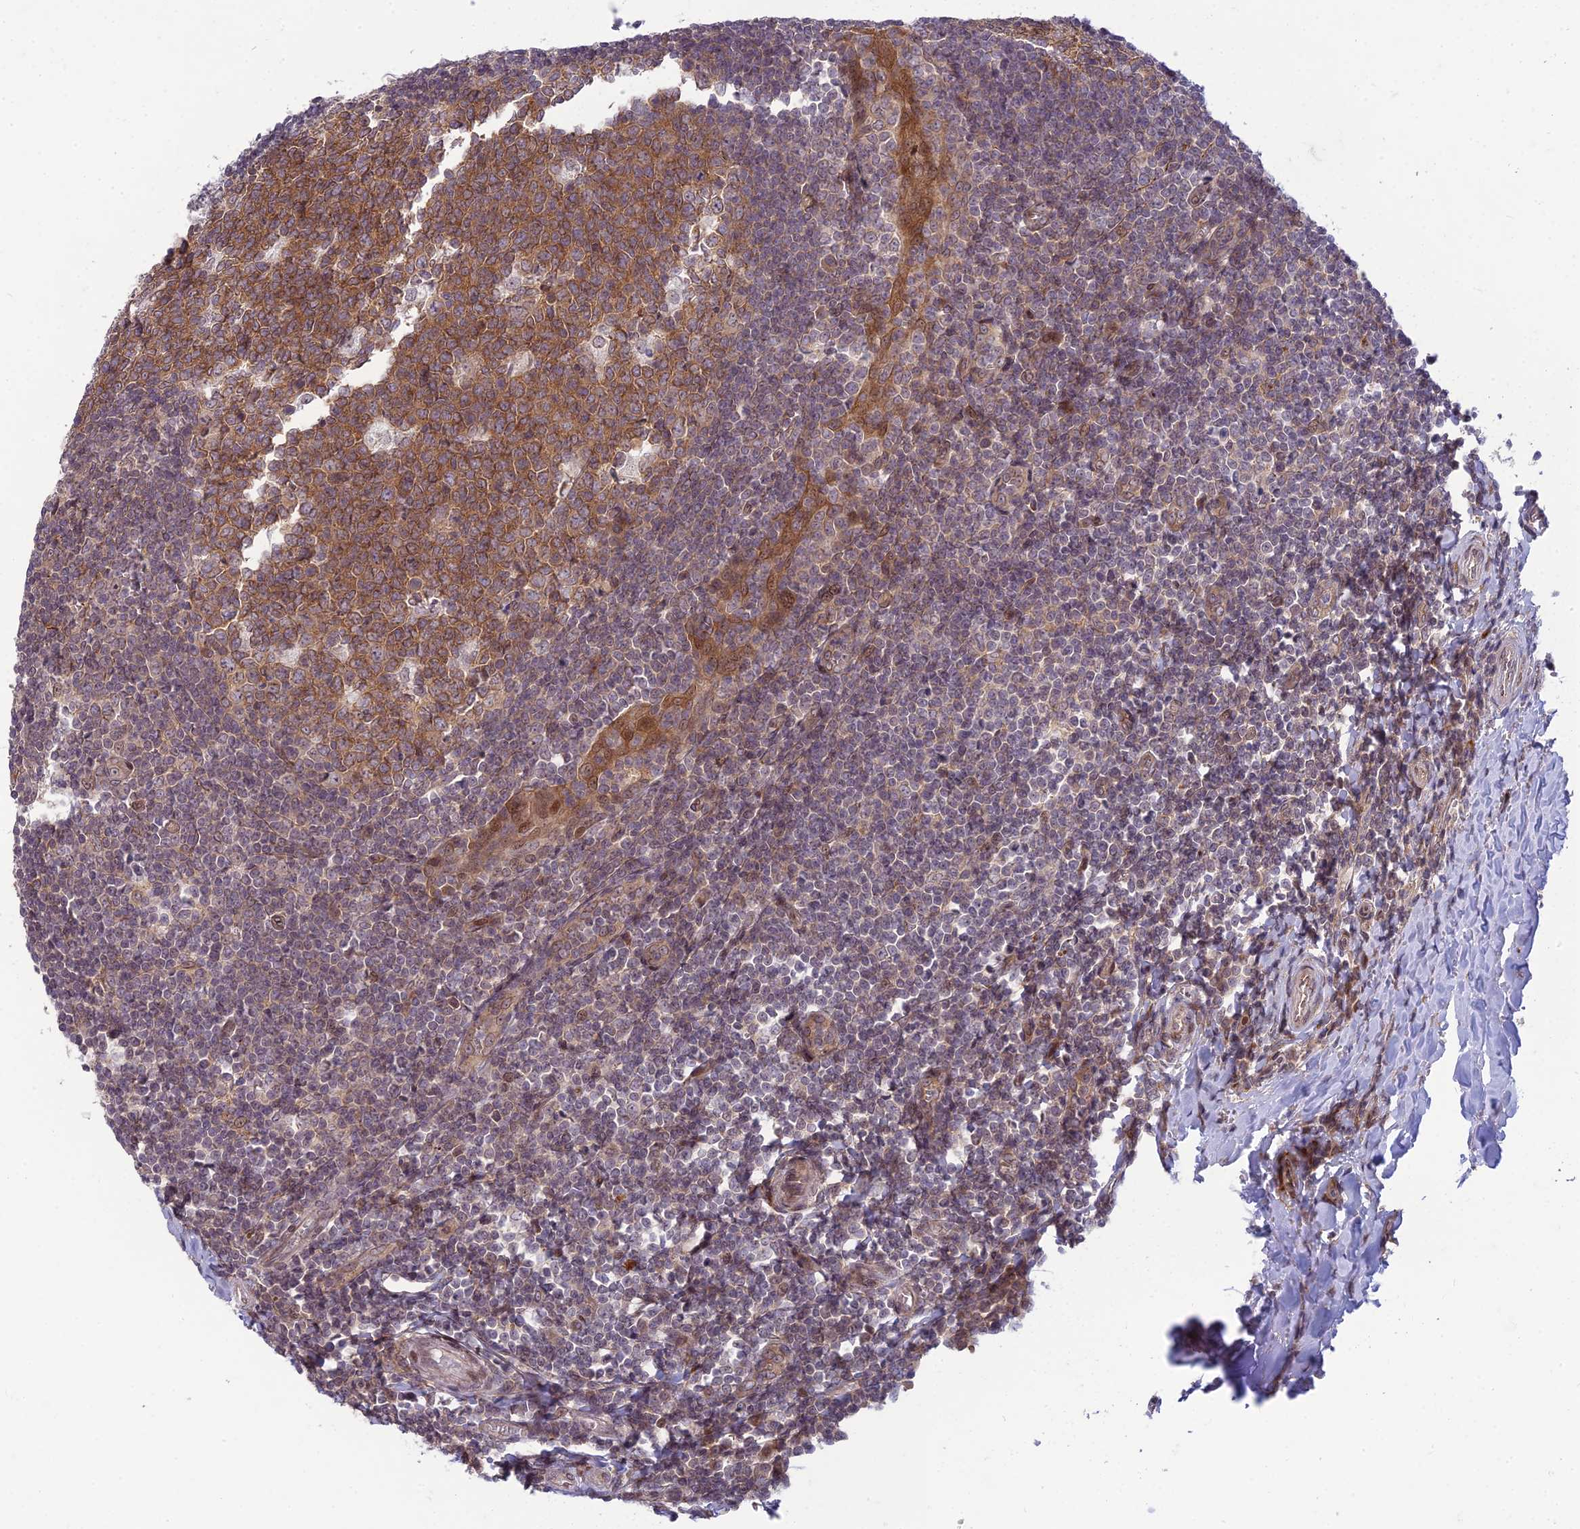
{"staining": {"intensity": "moderate", "quantity": ">75%", "location": "cytoplasmic/membranous"}, "tissue": "tonsil", "cell_type": "Germinal center cells", "image_type": "normal", "snomed": [{"axis": "morphology", "description": "Normal tissue, NOS"}, {"axis": "topography", "description": "Tonsil"}], "caption": "Immunohistochemical staining of benign human tonsil demonstrates moderate cytoplasmic/membranous protein expression in about >75% of germinal center cells.", "gene": "DTX2", "patient": {"sex": "male", "age": 27}}